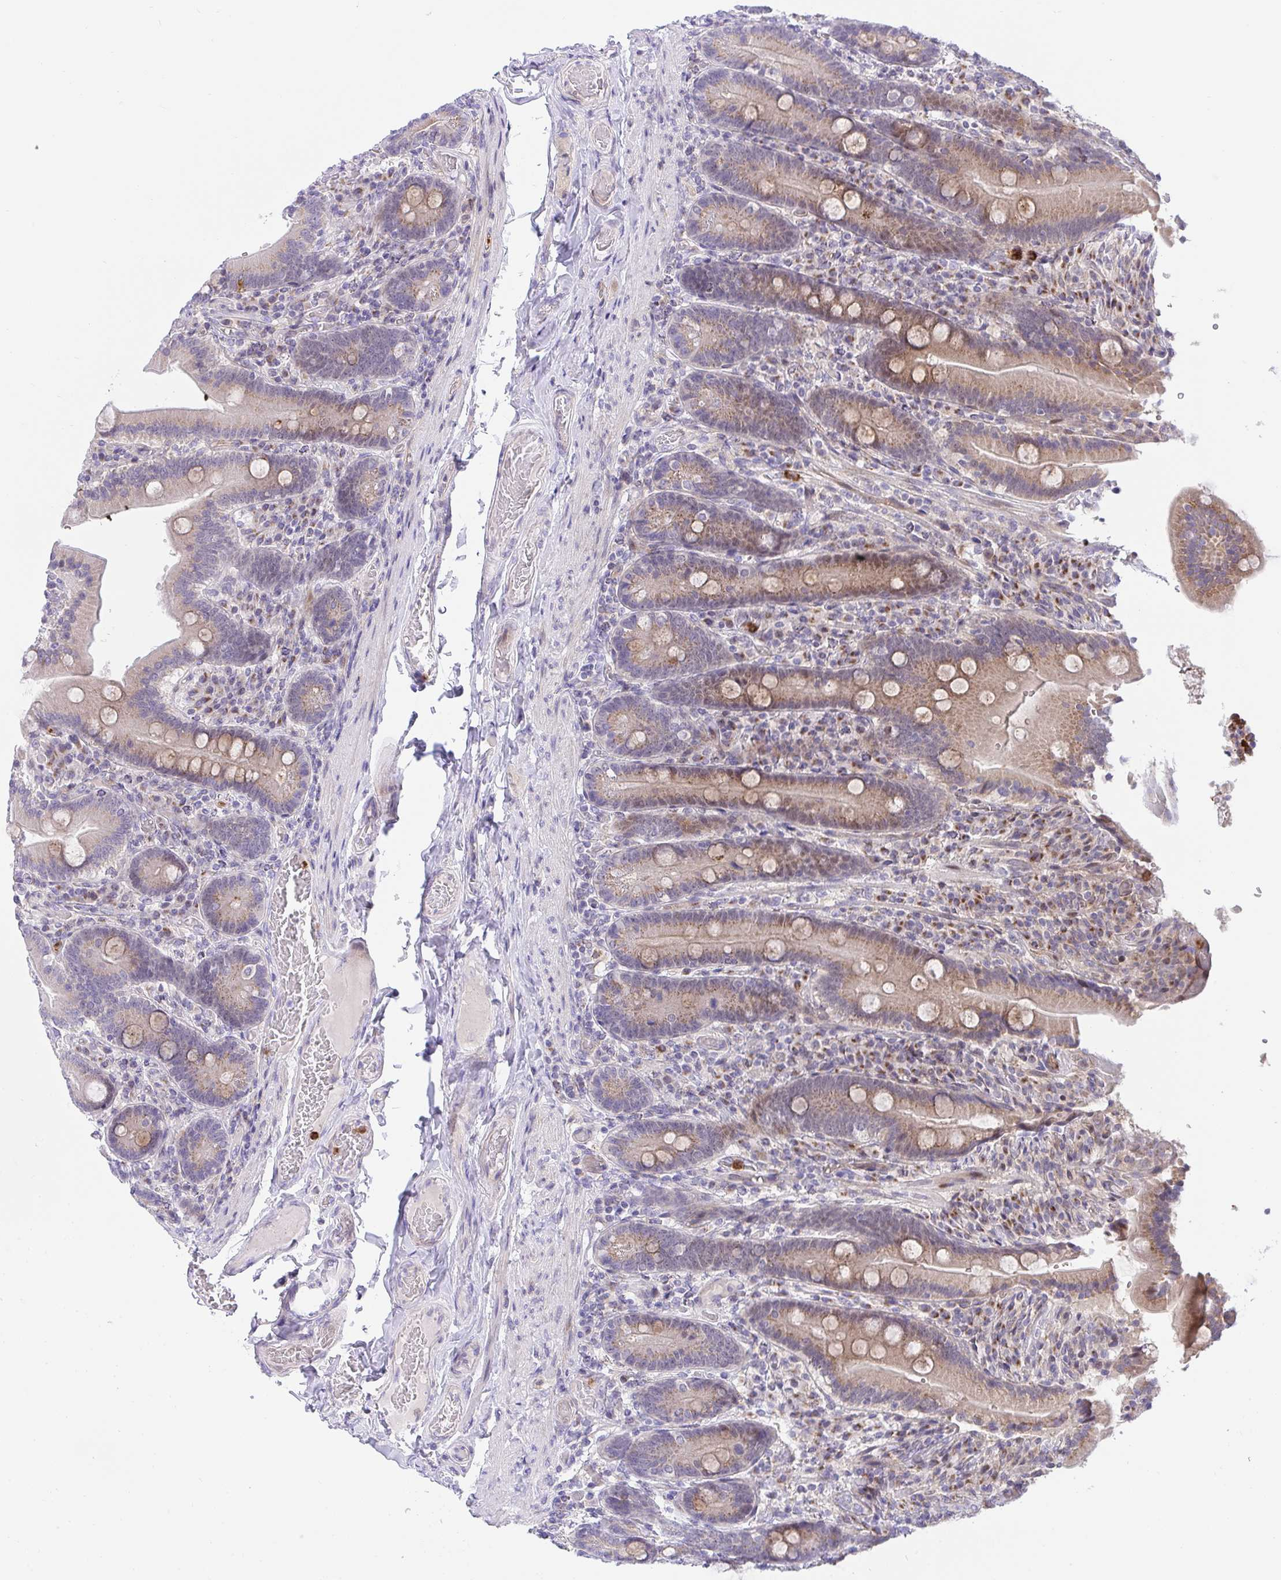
{"staining": {"intensity": "moderate", "quantity": ">75%", "location": "cytoplasmic/membranous"}, "tissue": "duodenum", "cell_type": "Glandular cells", "image_type": "normal", "snomed": [{"axis": "morphology", "description": "Normal tissue, NOS"}, {"axis": "topography", "description": "Duodenum"}], "caption": "High-power microscopy captured an IHC image of unremarkable duodenum, revealing moderate cytoplasmic/membranous positivity in approximately >75% of glandular cells. The staining is performed using DAB (3,3'-diaminobenzidine) brown chromogen to label protein expression. The nuclei are counter-stained blue using hematoxylin.", "gene": "ZNF554", "patient": {"sex": "female", "age": 62}}